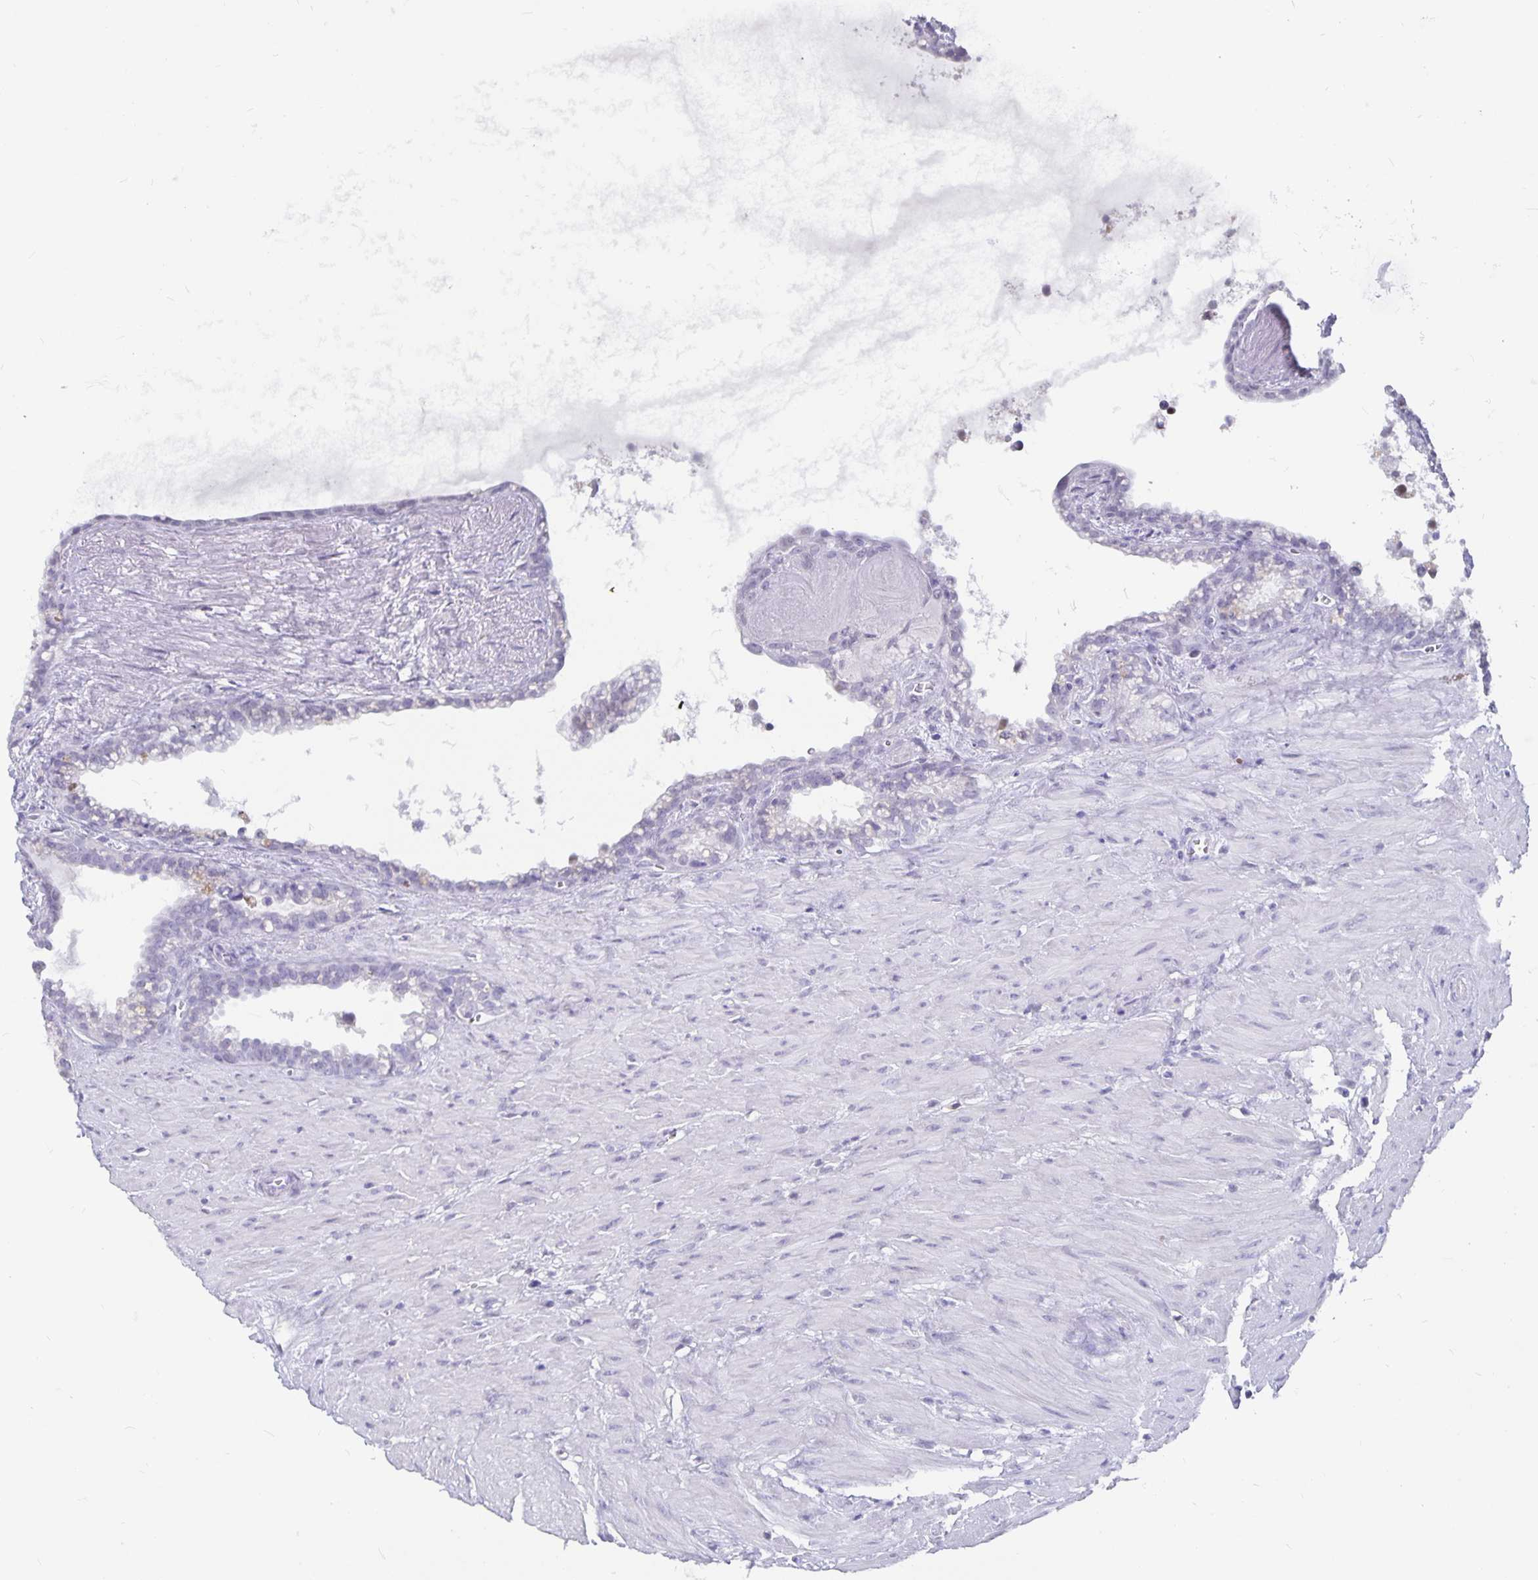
{"staining": {"intensity": "negative", "quantity": "none", "location": "none"}, "tissue": "seminal vesicle", "cell_type": "Glandular cells", "image_type": "normal", "snomed": [{"axis": "morphology", "description": "Normal tissue, NOS"}, {"axis": "topography", "description": "Seminal veicle"}], "caption": "Immunohistochemical staining of benign human seminal vesicle reveals no significant expression in glandular cells.", "gene": "OLIG2", "patient": {"sex": "male", "age": 76}}